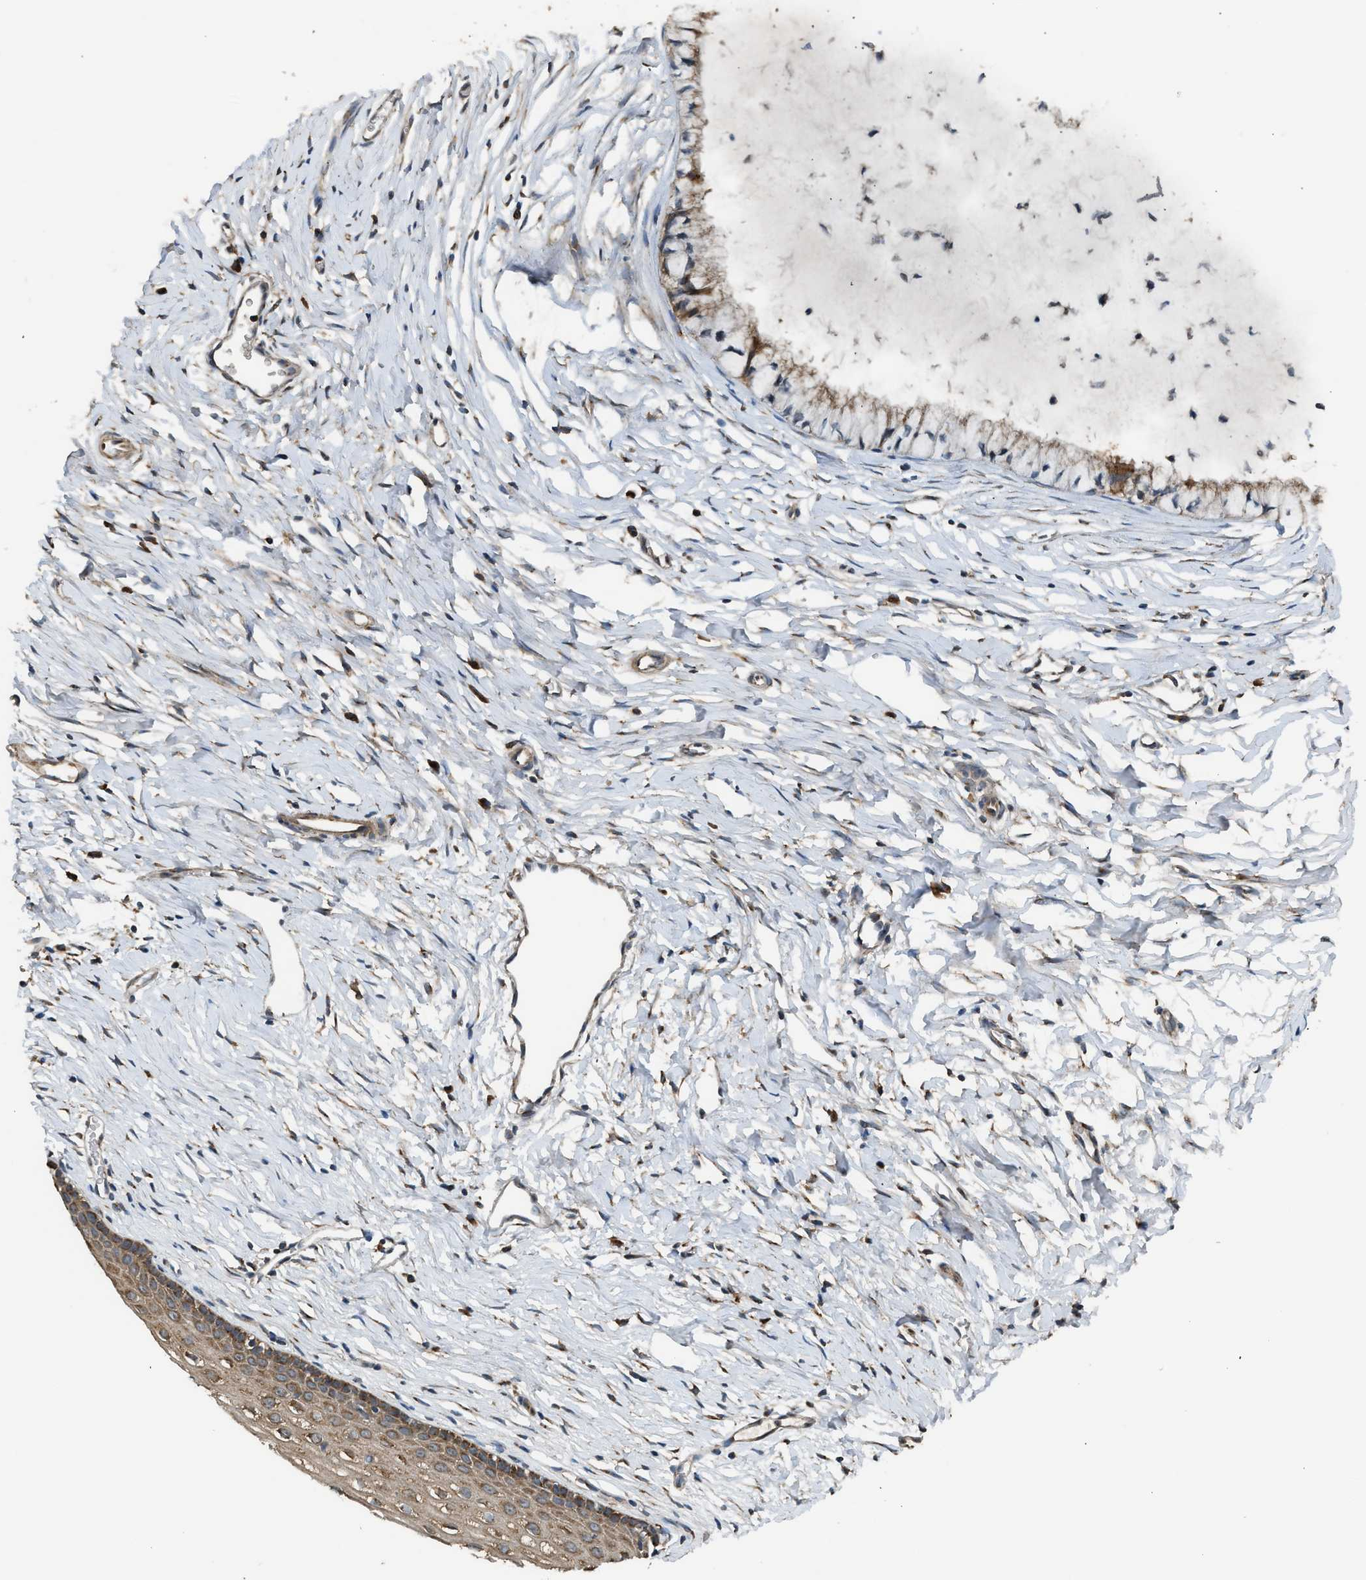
{"staining": {"intensity": "moderate", "quantity": ">75%", "location": "cytoplasmic/membranous"}, "tissue": "cervix", "cell_type": "Glandular cells", "image_type": "normal", "snomed": [{"axis": "morphology", "description": "Normal tissue, NOS"}, {"axis": "topography", "description": "Cervix"}], "caption": "Immunohistochemistry micrograph of normal cervix: cervix stained using IHC demonstrates medium levels of moderate protein expression localized specifically in the cytoplasmic/membranous of glandular cells, appearing as a cytoplasmic/membranous brown color.", "gene": "STARD3", "patient": {"sex": "female", "age": 46}}